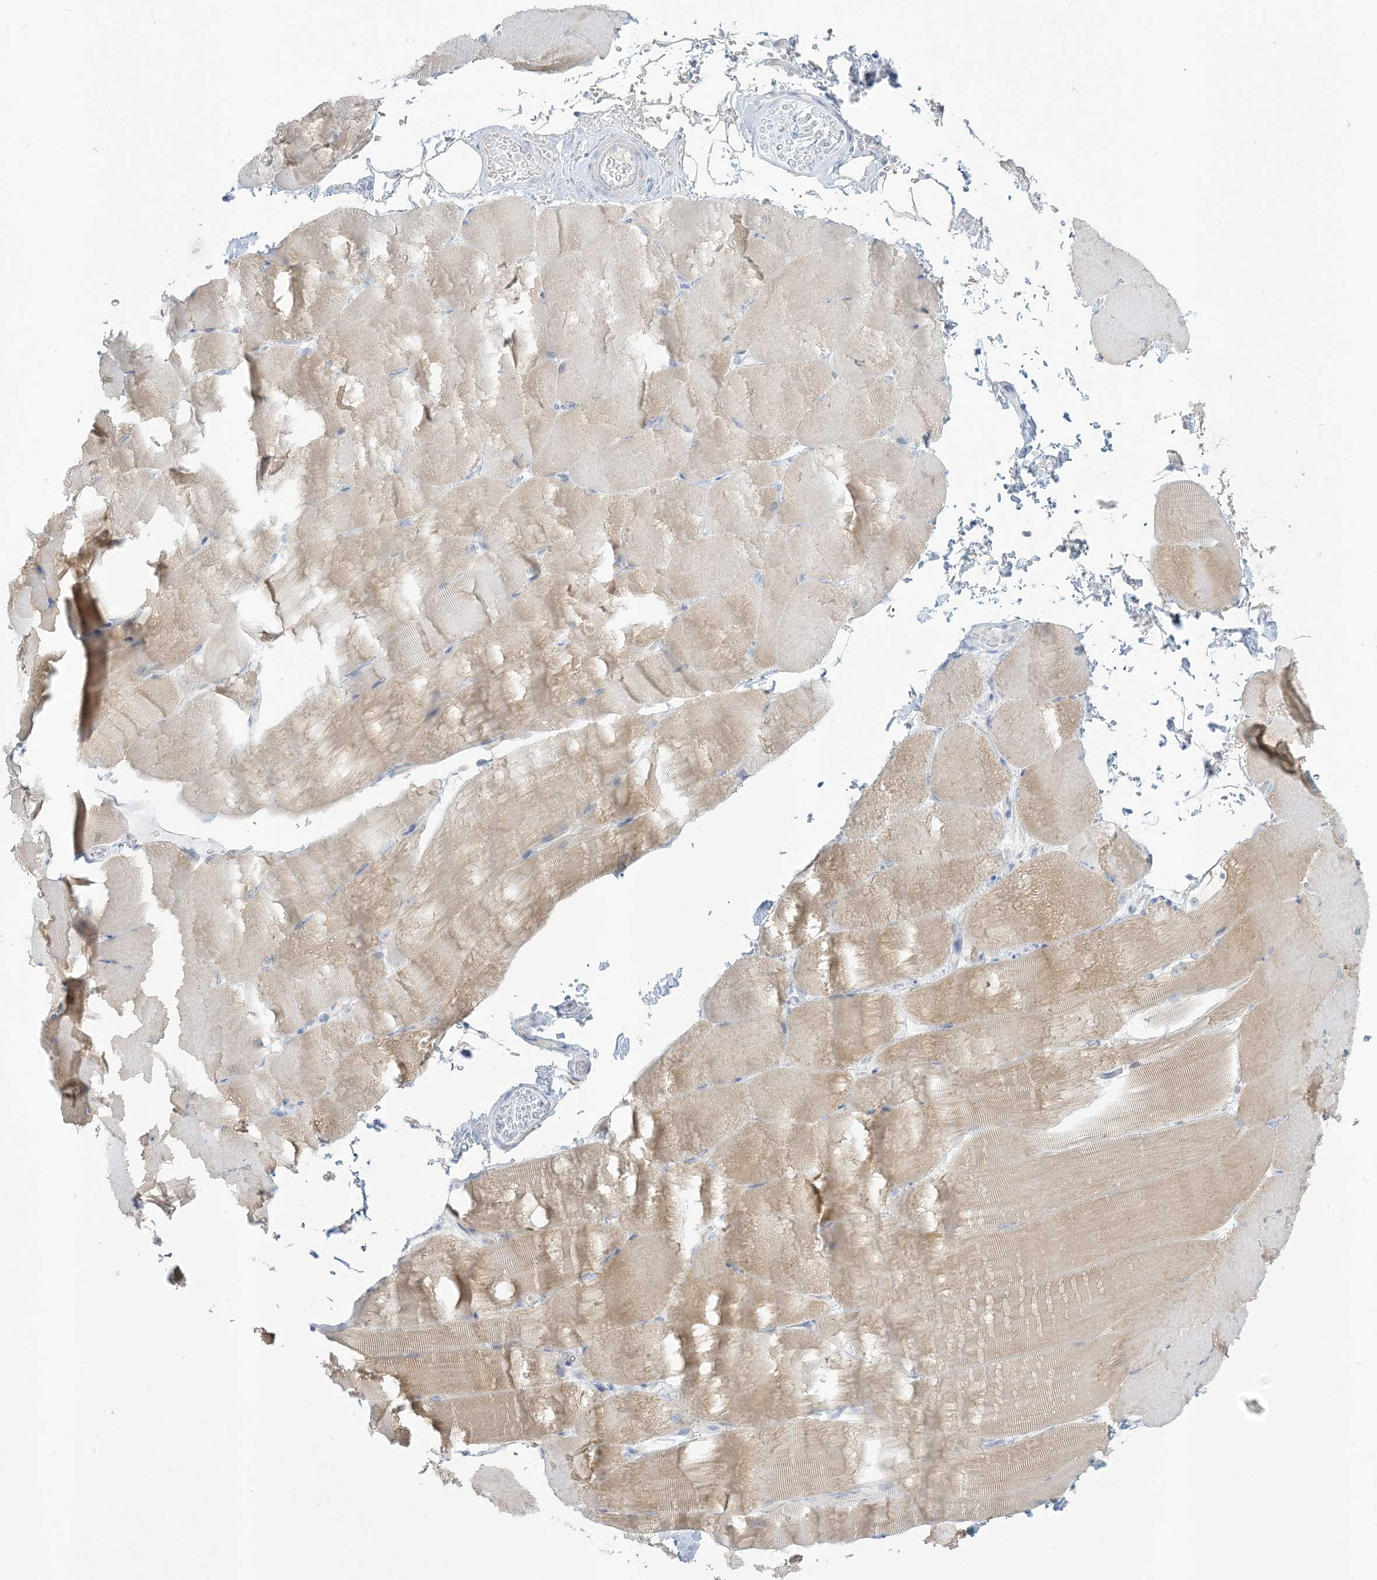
{"staining": {"intensity": "weak", "quantity": "<25%", "location": "cytoplasmic/membranous"}, "tissue": "skeletal muscle", "cell_type": "Myocytes", "image_type": "normal", "snomed": [{"axis": "morphology", "description": "Normal tissue, NOS"}, {"axis": "topography", "description": "Skeletal muscle"}, {"axis": "topography", "description": "Parathyroid gland"}], "caption": "DAB (3,3'-diaminobenzidine) immunohistochemical staining of unremarkable skeletal muscle demonstrates no significant positivity in myocytes. (DAB (3,3'-diaminobenzidine) immunohistochemistry, high magnification).", "gene": "ZDHHC4", "patient": {"sex": "female", "age": 37}}